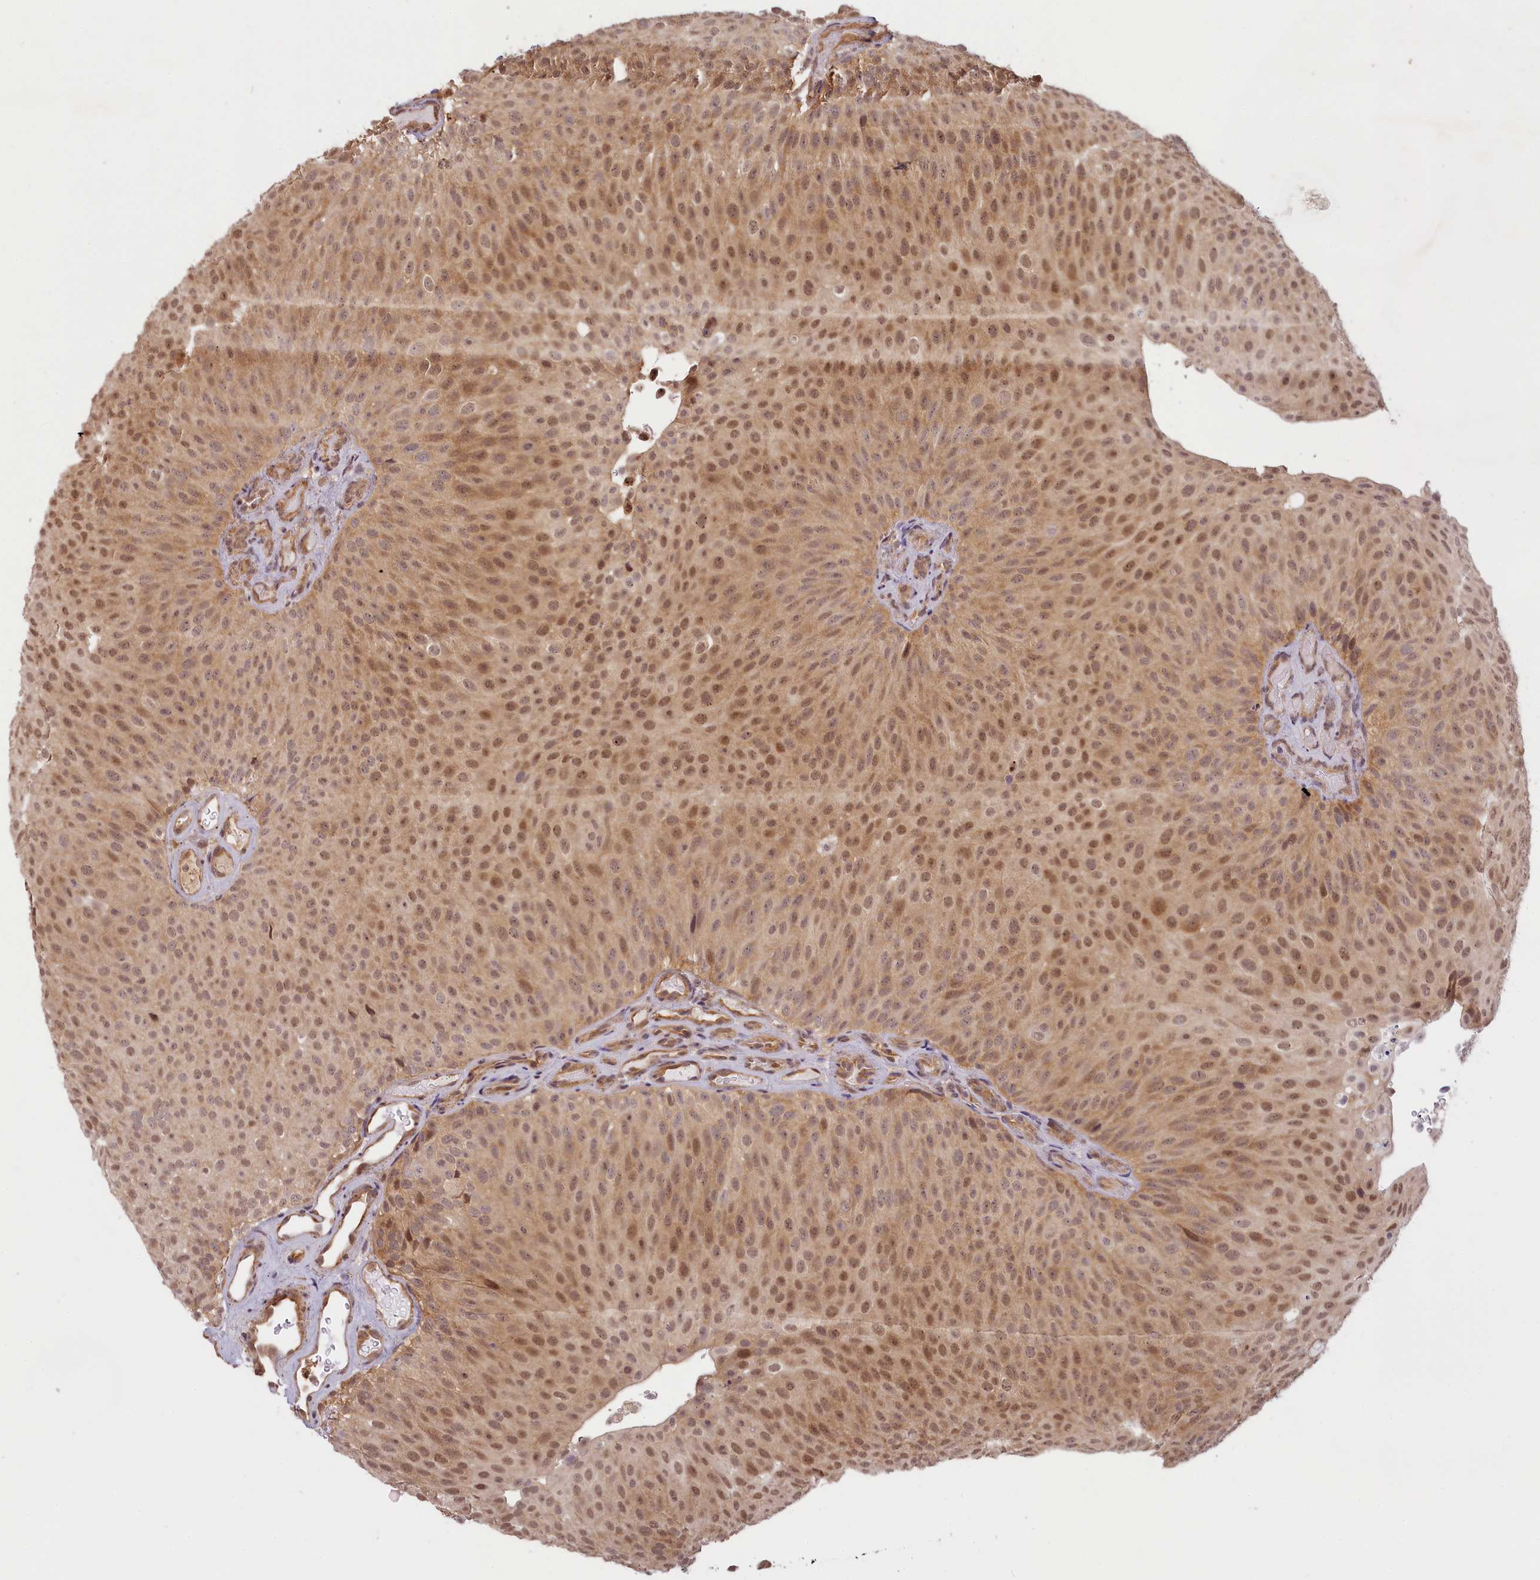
{"staining": {"intensity": "moderate", "quantity": ">75%", "location": "nuclear"}, "tissue": "urothelial cancer", "cell_type": "Tumor cells", "image_type": "cancer", "snomed": [{"axis": "morphology", "description": "Urothelial carcinoma, Low grade"}, {"axis": "topography", "description": "Urinary bladder"}], "caption": "Immunohistochemistry (IHC) (DAB) staining of human urothelial cancer reveals moderate nuclear protein staining in about >75% of tumor cells. Using DAB (brown) and hematoxylin (blue) stains, captured at high magnification using brightfield microscopy.", "gene": "C19orf44", "patient": {"sex": "male", "age": 78}}